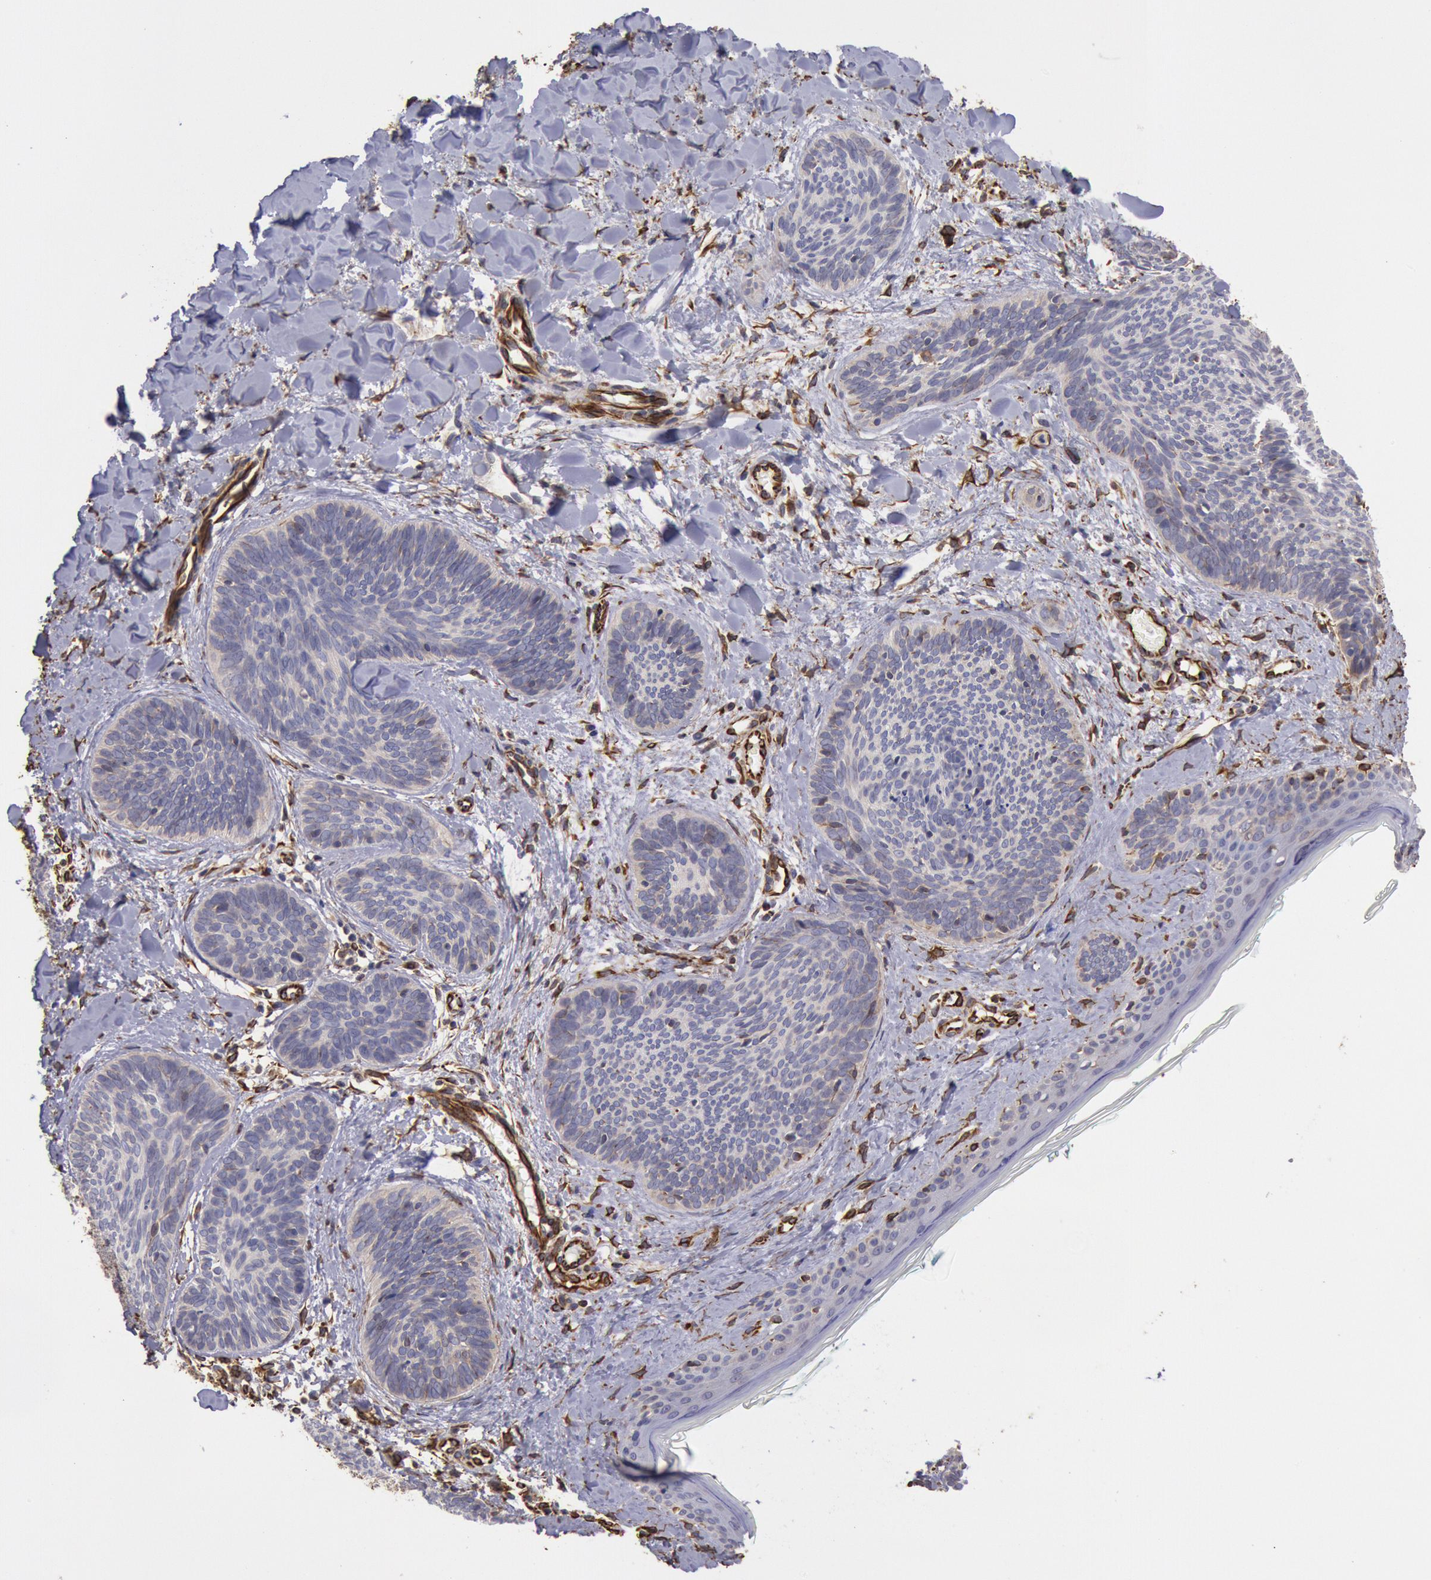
{"staining": {"intensity": "negative", "quantity": "none", "location": "none"}, "tissue": "skin cancer", "cell_type": "Tumor cells", "image_type": "cancer", "snomed": [{"axis": "morphology", "description": "Basal cell carcinoma"}, {"axis": "topography", "description": "Skin"}], "caption": "Tumor cells show no significant protein positivity in skin basal cell carcinoma.", "gene": "RNF139", "patient": {"sex": "female", "age": 81}}